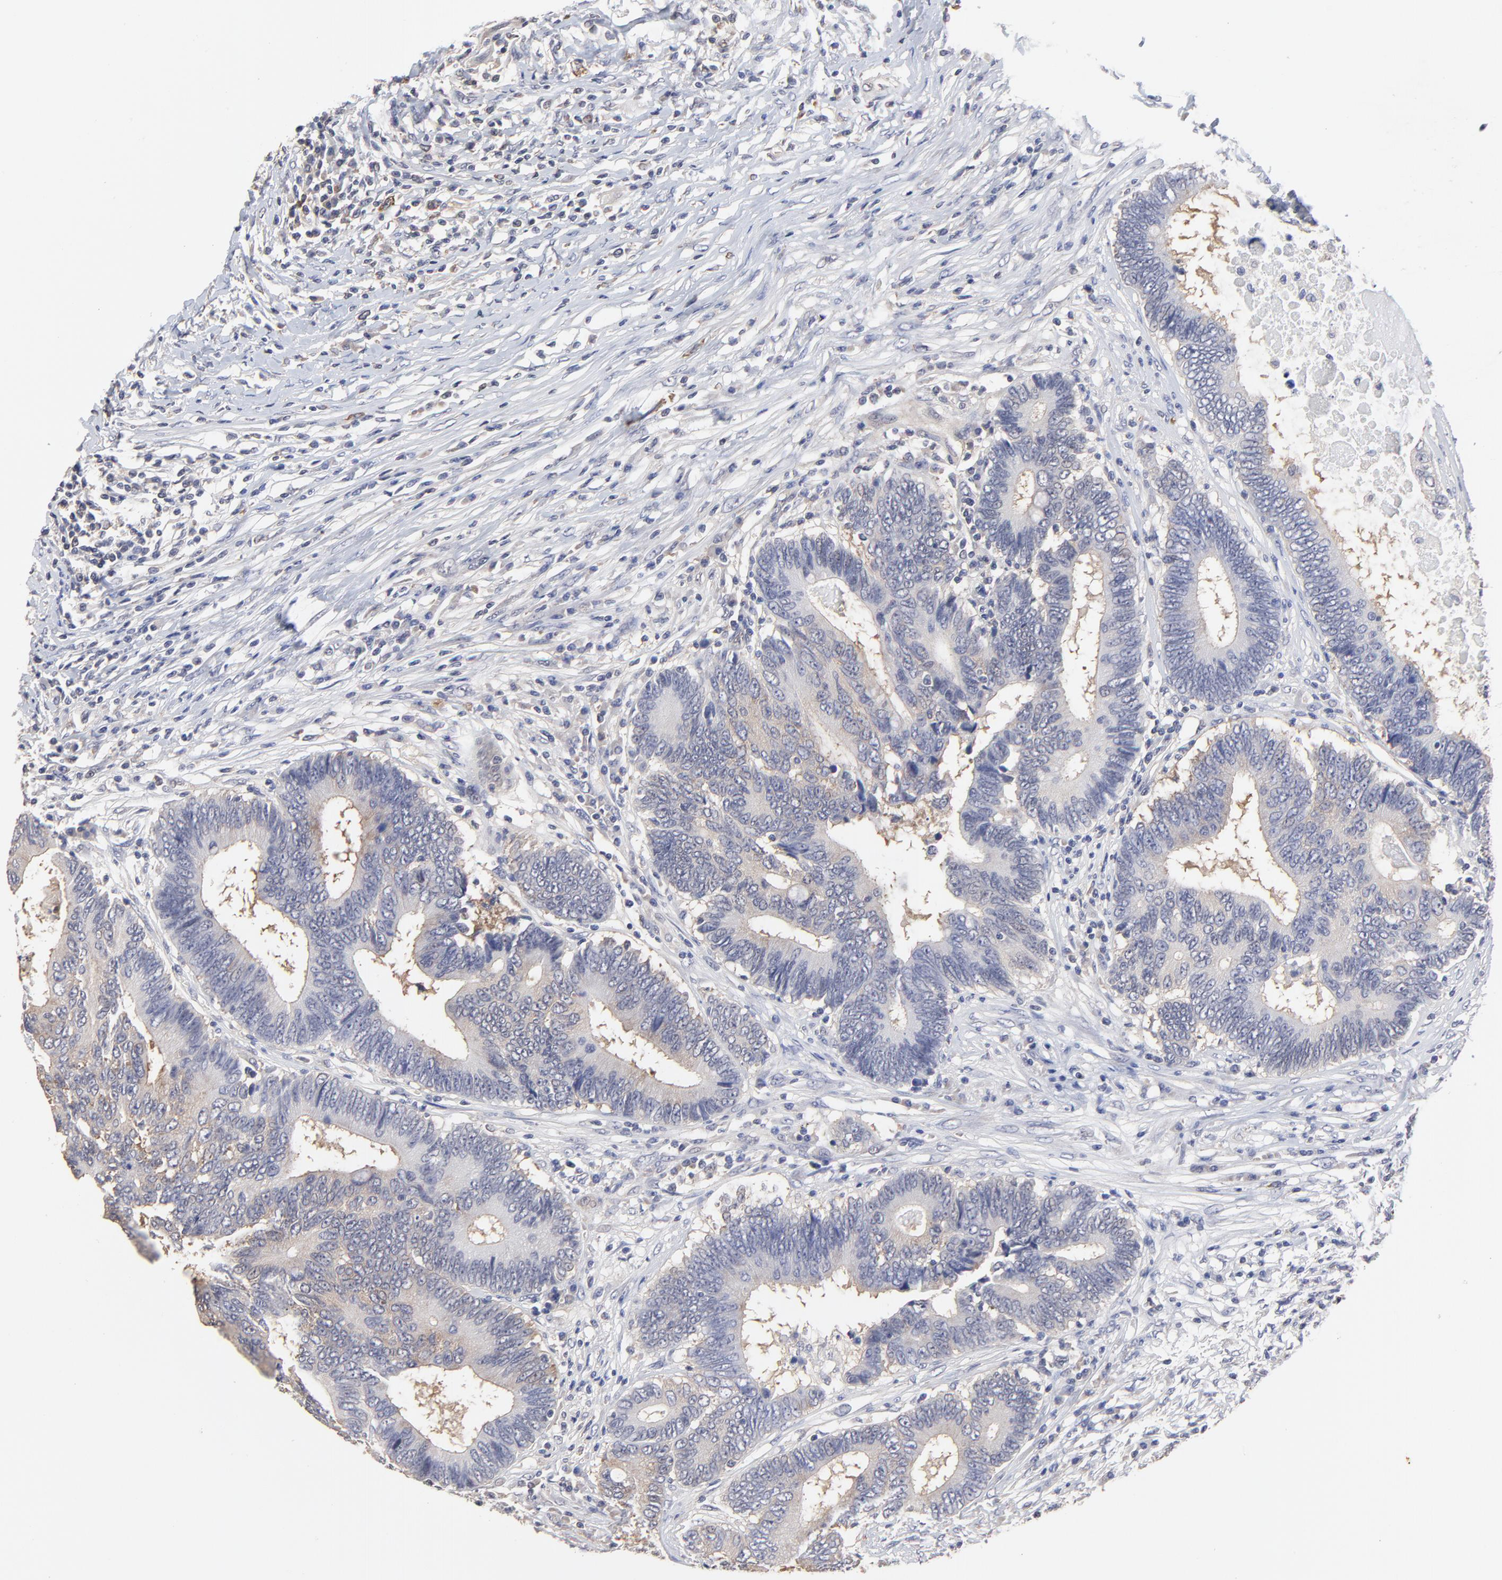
{"staining": {"intensity": "weak", "quantity": "<25%", "location": "cytoplasmic/membranous"}, "tissue": "colorectal cancer", "cell_type": "Tumor cells", "image_type": "cancer", "snomed": [{"axis": "morphology", "description": "Adenocarcinoma, NOS"}, {"axis": "topography", "description": "Colon"}], "caption": "Immunohistochemistry image of colorectal cancer (adenocarcinoma) stained for a protein (brown), which demonstrates no staining in tumor cells.", "gene": "CCT2", "patient": {"sex": "female", "age": 78}}